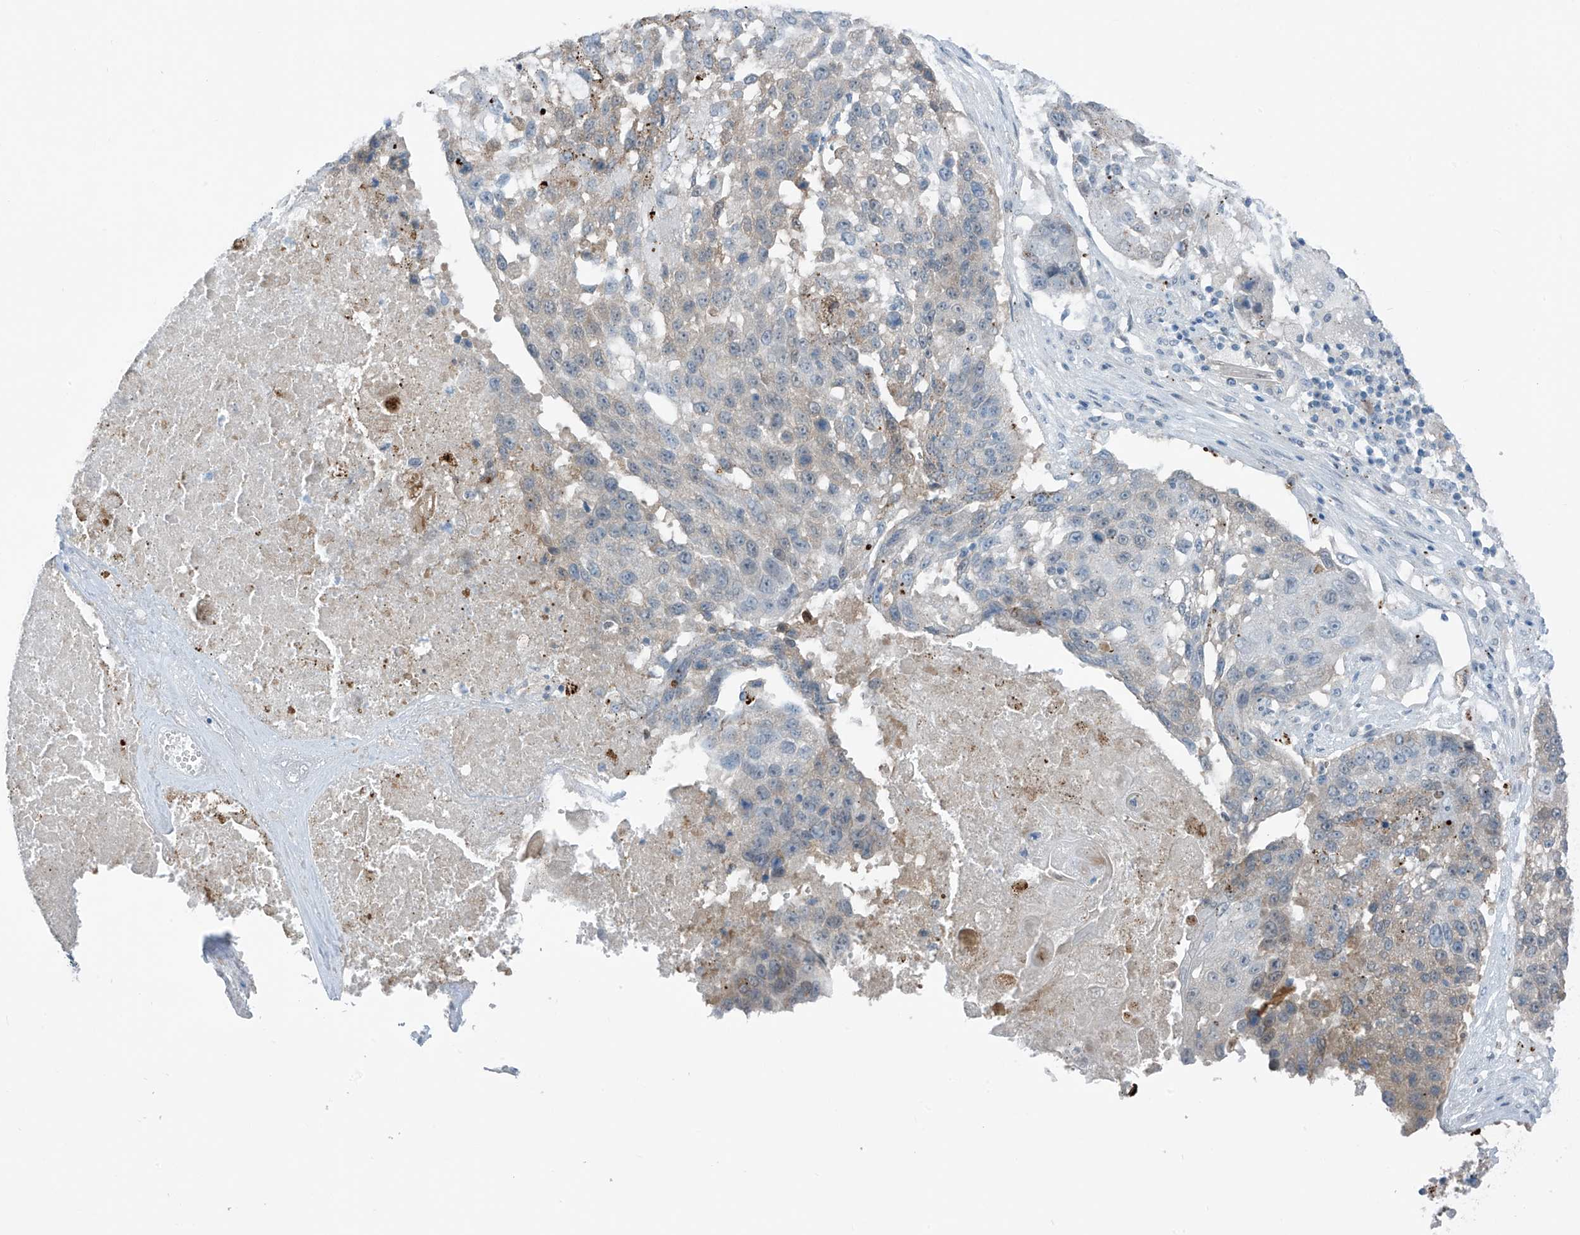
{"staining": {"intensity": "negative", "quantity": "none", "location": "none"}, "tissue": "lung cancer", "cell_type": "Tumor cells", "image_type": "cancer", "snomed": [{"axis": "morphology", "description": "Squamous cell carcinoma, NOS"}, {"axis": "topography", "description": "Lung"}], "caption": "The IHC photomicrograph has no significant staining in tumor cells of squamous cell carcinoma (lung) tissue.", "gene": "ZNF793", "patient": {"sex": "male", "age": 61}}